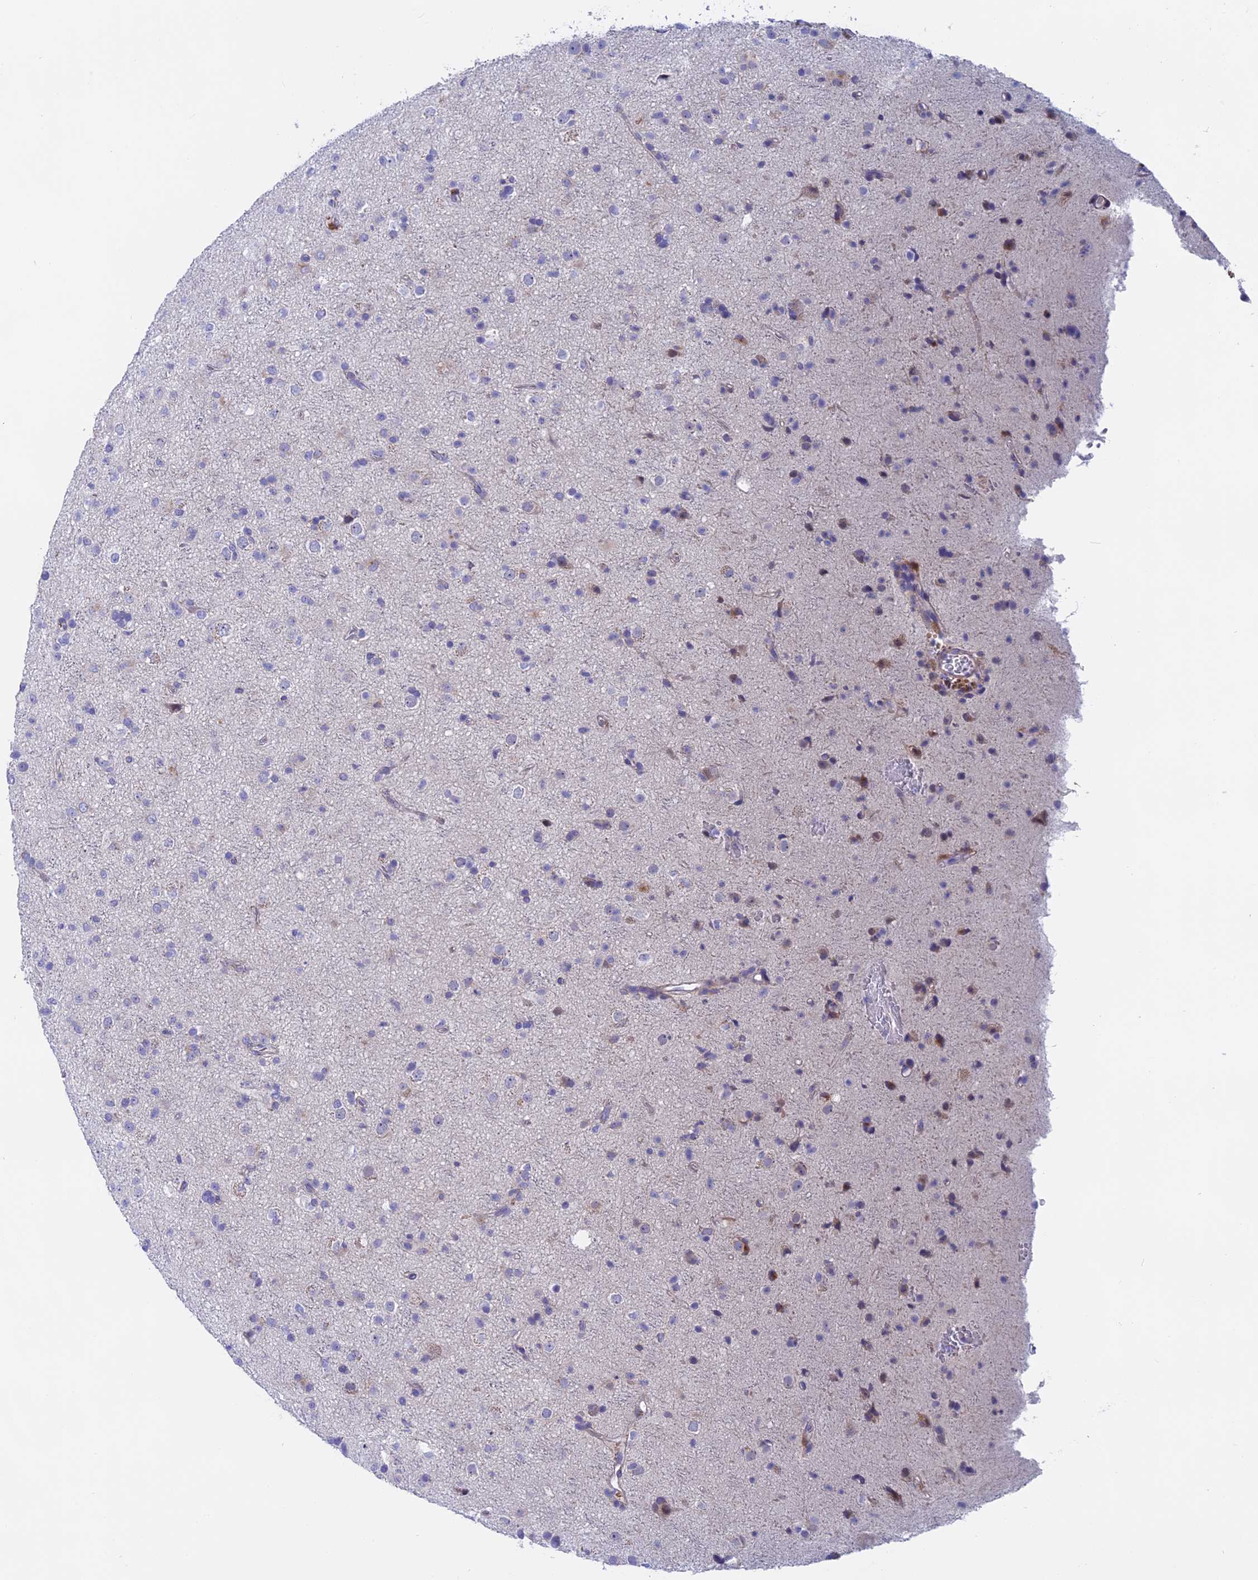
{"staining": {"intensity": "negative", "quantity": "none", "location": "none"}, "tissue": "glioma", "cell_type": "Tumor cells", "image_type": "cancer", "snomed": [{"axis": "morphology", "description": "Glioma, malignant, Low grade"}, {"axis": "topography", "description": "Brain"}], "caption": "Glioma was stained to show a protein in brown. There is no significant positivity in tumor cells. (DAB IHC with hematoxylin counter stain).", "gene": "GLB1L", "patient": {"sex": "male", "age": 65}}